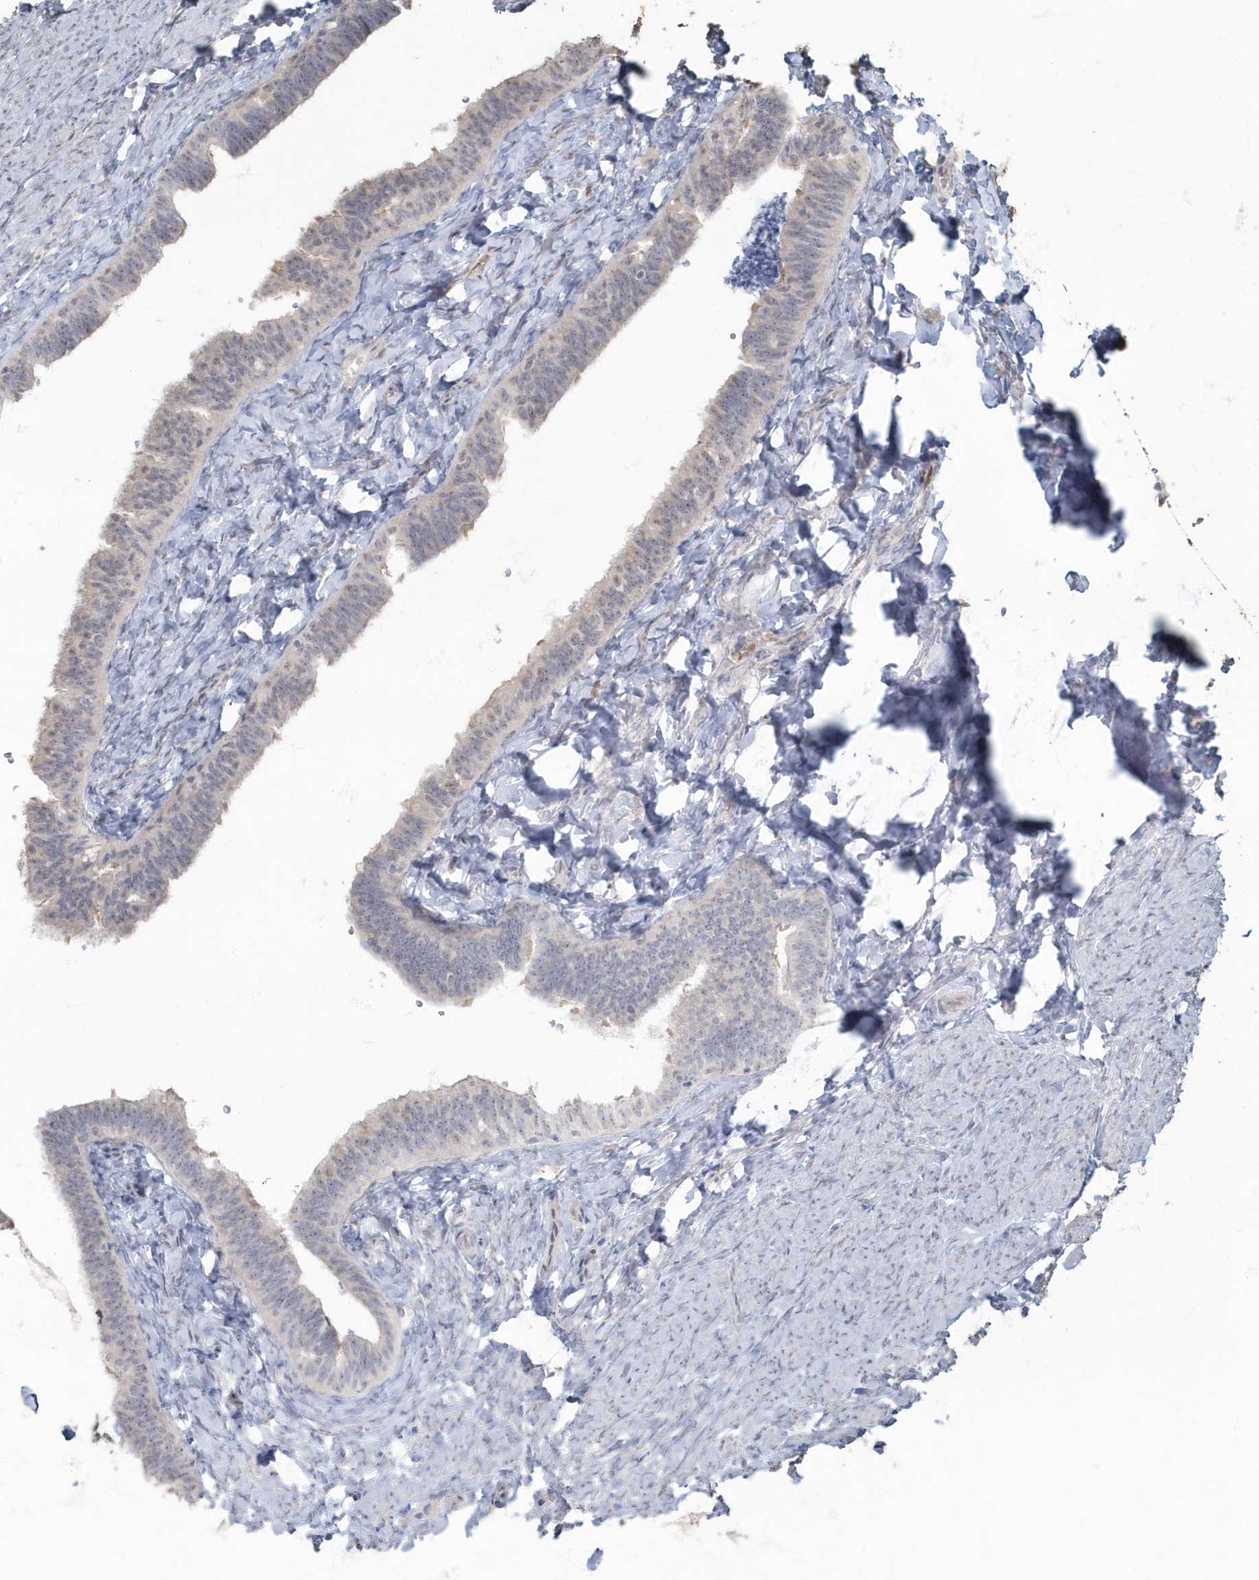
{"staining": {"intensity": "weak", "quantity": "<25%", "location": "cytoplasmic/membranous"}, "tissue": "fallopian tube", "cell_type": "Glandular cells", "image_type": "normal", "snomed": [{"axis": "morphology", "description": "Normal tissue, NOS"}, {"axis": "topography", "description": "Fallopian tube"}], "caption": "This is an immunohistochemistry histopathology image of normal fallopian tube. There is no staining in glandular cells.", "gene": "MYOT", "patient": {"sex": "female", "age": 39}}